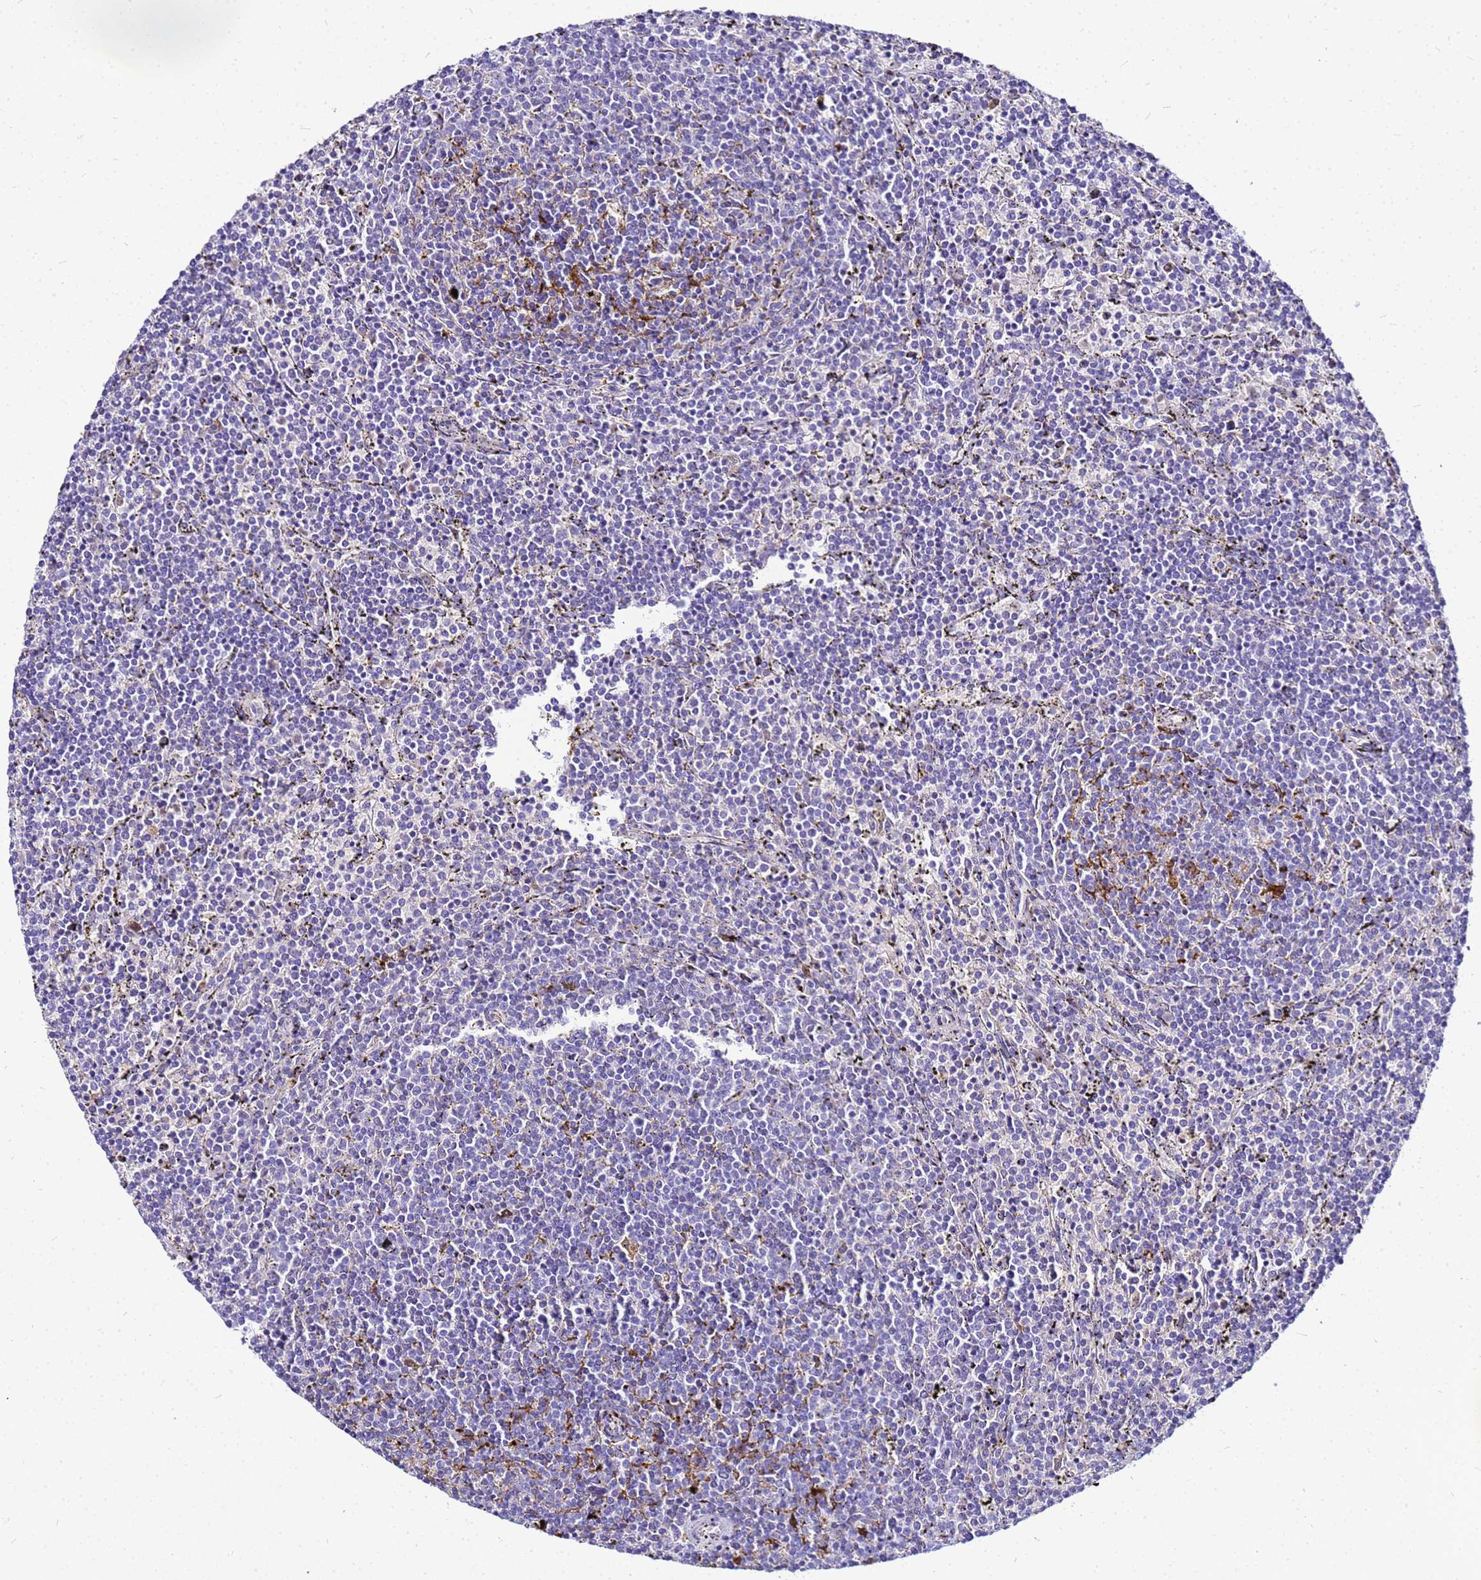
{"staining": {"intensity": "negative", "quantity": "none", "location": "none"}, "tissue": "lymphoma", "cell_type": "Tumor cells", "image_type": "cancer", "snomed": [{"axis": "morphology", "description": "Malignant lymphoma, non-Hodgkin's type, Low grade"}, {"axis": "topography", "description": "Spleen"}], "caption": "Immunohistochemistry micrograph of human lymphoma stained for a protein (brown), which shows no positivity in tumor cells.", "gene": "CSTA", "patient": {"sex": "female", "age": 50}}